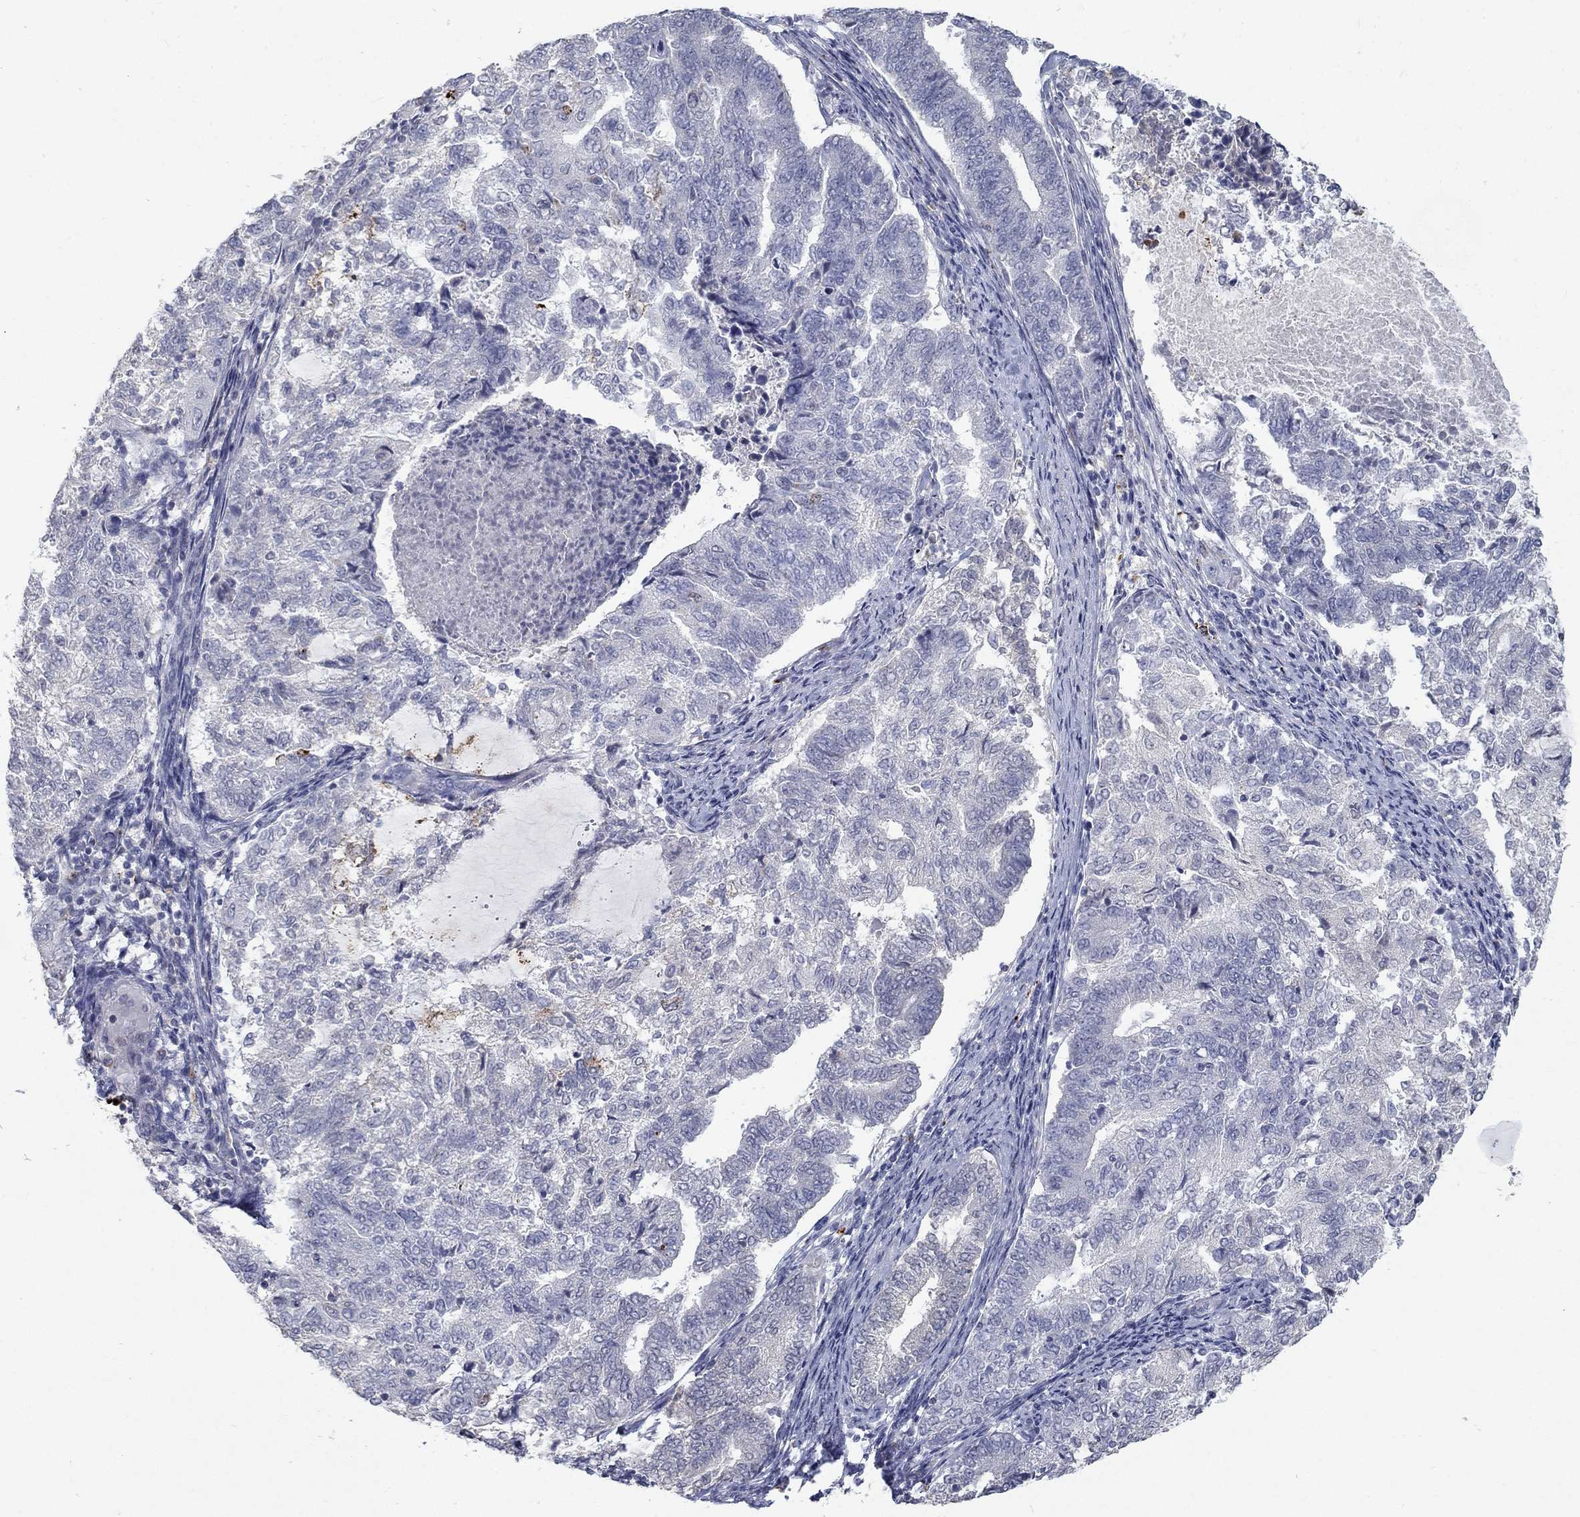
{"staining": {"intensity": "negative", "quantity": "none", "location": "none"}, "tissue": "endometrial cancer", "cell_type": "Tumor cells", "image_type": "cancer", "snomed": [{"axis": "morphology", "description": "Adenocarcinoma, NOS"}, {"axis": "topography", "description": "Endometrium"}], "caption": "There is no significant staining in tumor cells of endometrial adenocarcinoma. The staining was performed using DAB (3,3'-diaminobenzidine) to visualize the protein expression in brown, while the nuclei were stained in blue with hematoxylin (Magnification: 20x).", "gene": "MTSS2", "patient": {"sex": "female", "age": 65}}